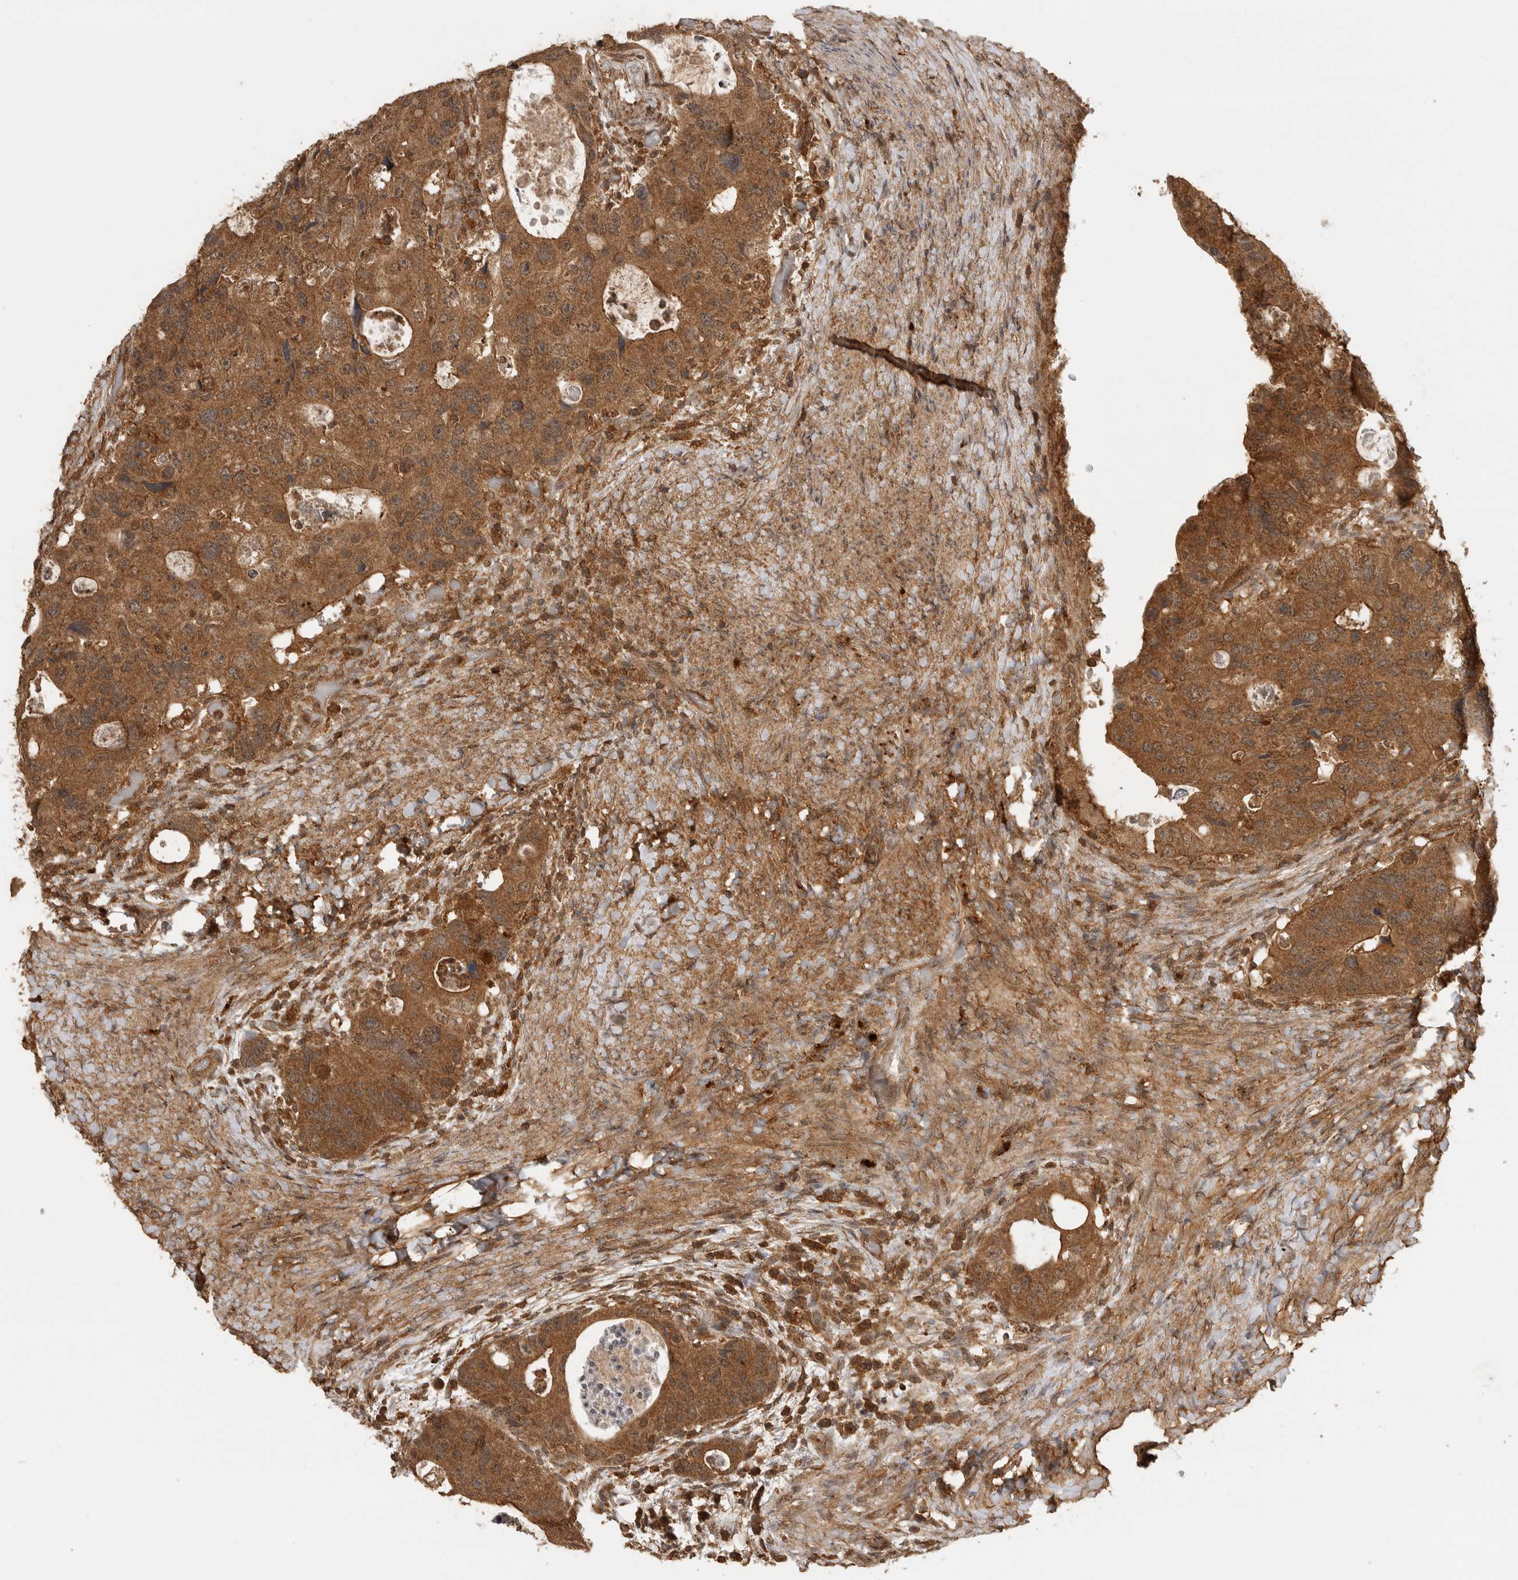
{"staining": {"intensity": "moderate", "quantity": ">75%", "location": "cytoplasmic/membranous"}, "tissue": "colorectal cancer", "cell_type": "Tumor cells", "image_type": "cancer", "snomed": [{"axis": "morphology", "description": "Adenocarcinoma, NOS"}, {"axis": "topography", "description": "Rectum"}], "caption": "Human adenocarcinoma (colorectal) stained with a protein marker demonstrates moderate staining in tumor cells.", "gene": "ICOSLG", "patient": {"sex": "male", "age": 59}}